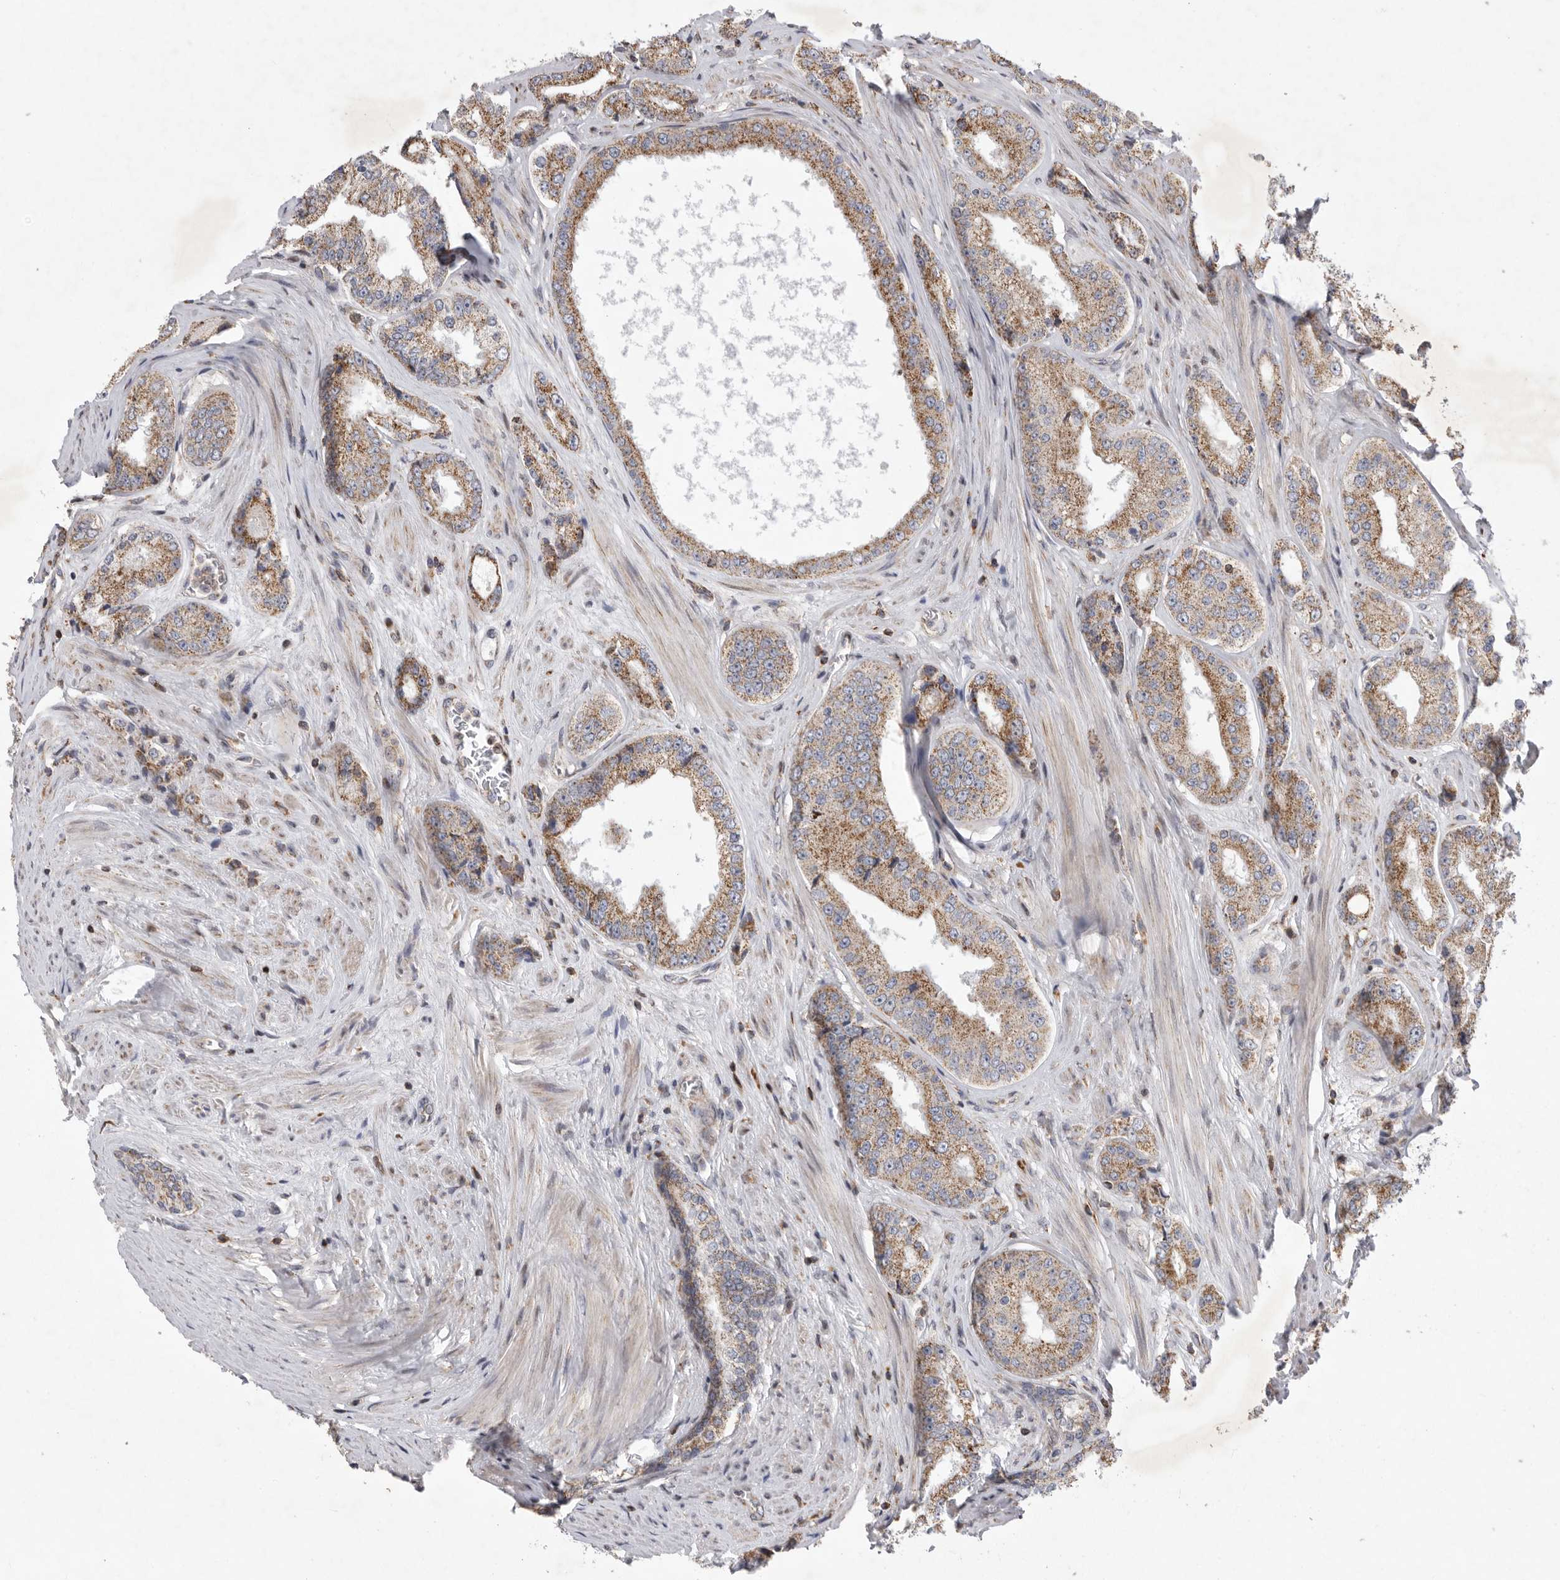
{"staining": {"intensity": "moderate", "quantity": ">75%", "location": "cytoplasmic/membranous"}, "tissue": "prostate cancer", "cell_type": "Tumor cells", "image_type": "cancer", "snomed": [{"axis": "morphology", "description": "Adenocarcinoma, High grade"}, {"axis": "topography", "description": "Prostate"}], "caption": "Immunohistochemistry (DAB) staining of high-grade adenocarcinoma (prostate) exhibits moderate cytoplasmic/membranous protein expression in approximately >75% of tumor cells. (DAB (3,3'-diaminobenzidine) = brown stain, brightfield microscopy at high magnification).", "gene": "MPZL1", "patient": {"sex": "male", "age": 61}}